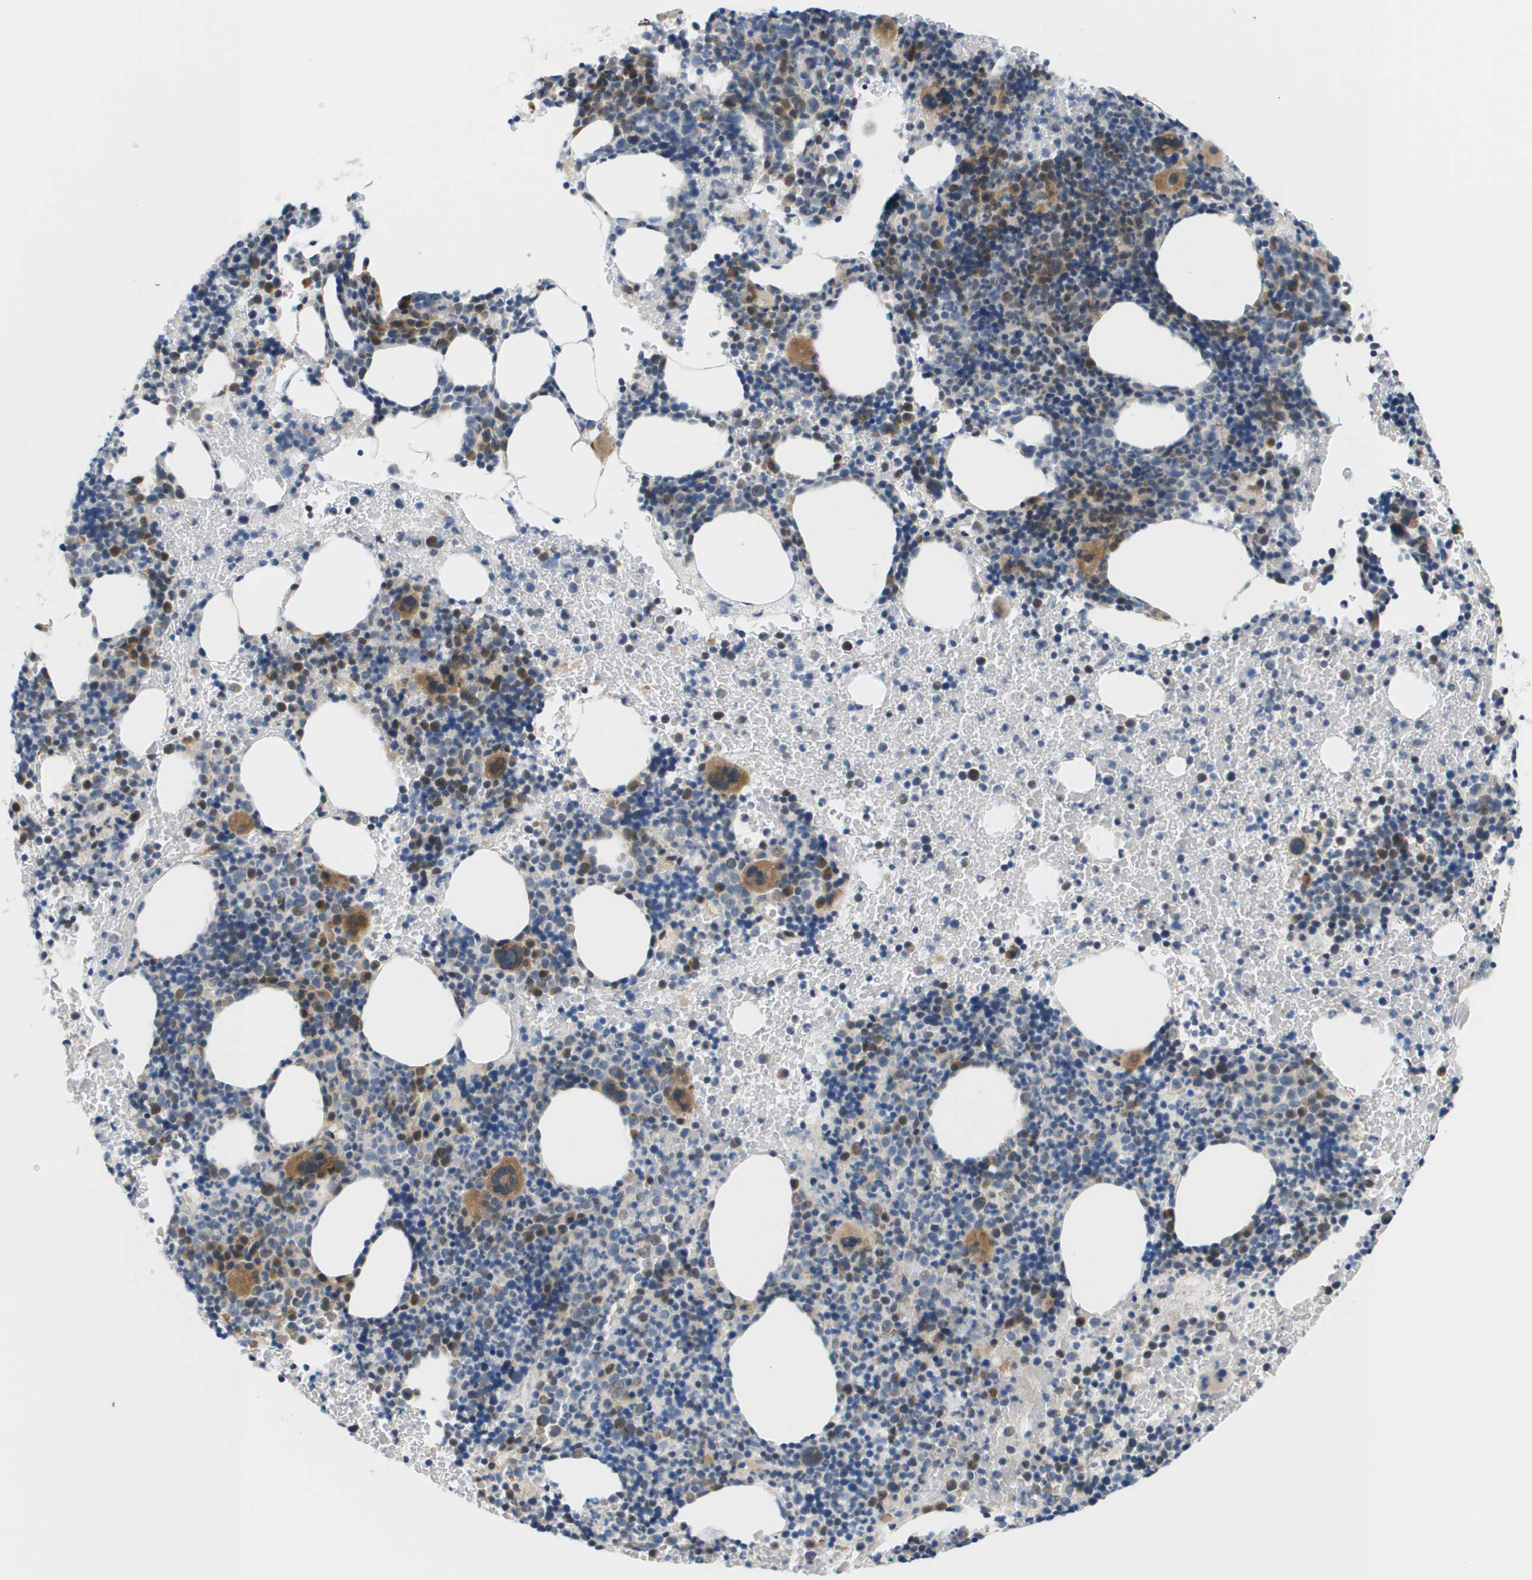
{"staining": {"intensity": "moderate", "quantity": "<25%", "location": "cytoplasmic/membranous"}, "tissue": "bone marrow", "cell_type": "Hematopoietic cells", "image_type": "normal", "snomed": [{"axis": "morphology", "description": "Normal tissue, NOS"}, {"axis": "morphology", "description": "Inflammation, NOS"}, {"axis": "topography", "description": "Bone marrow"}], "caption": "DAB (3,3'-diaminobenzidine) immunohistochemical staining of benign human bone marrow demonstrates moderate cytoplasmic/membranous protein staining in about <25% of hematopoietic cells.", "gene": "KRT23", "patient": {"sex": "male", "age": 72}}